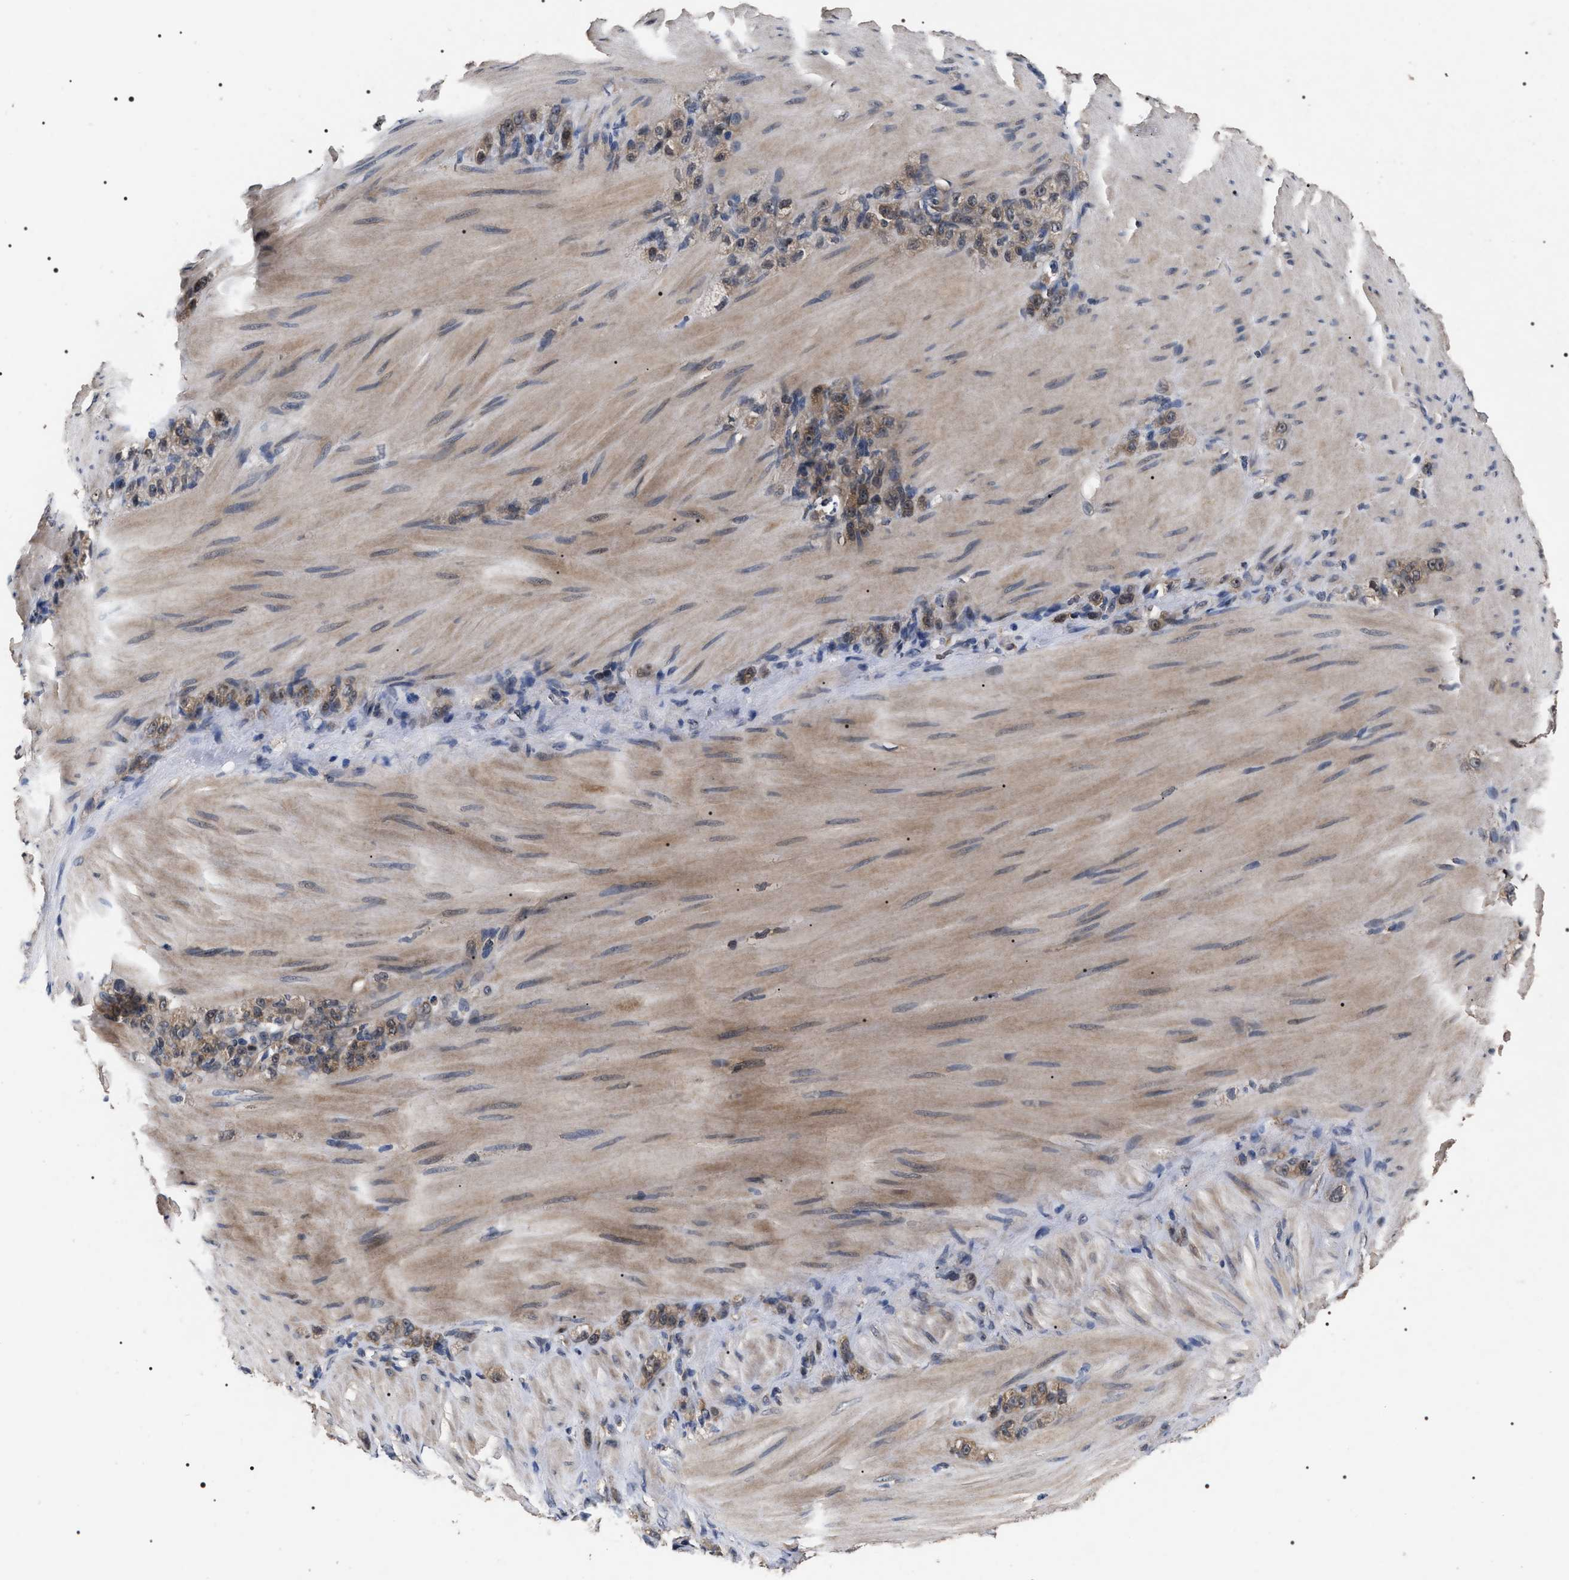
{"staining": {"intensity": "moderate", "quantity": ">75%", "location": "cytoplasmic/membranous,nuclear"}, "tissue": "stomach cancer", "cell_type": "Tumor cells", "image_type": "cancer", "snomed": [{"axis": "morphology", "description": "Normal tissue, NOS"}, {"axis": "morphology", "description": "Adenocarcinoma, NOS"}, {"axis": "topography", "description": "Stomach"}], "caption": "Immunohistochemistry micrograph of stomach cancer (adenocarcinoma) stained for a protein (brown), which displays medium levels of moderate cytoplasmic/membranous and nuclear staining in approximately >75% of tumor cells.", "gene": "UPF3A", "patient": {"sex": "male", "age": 82}}